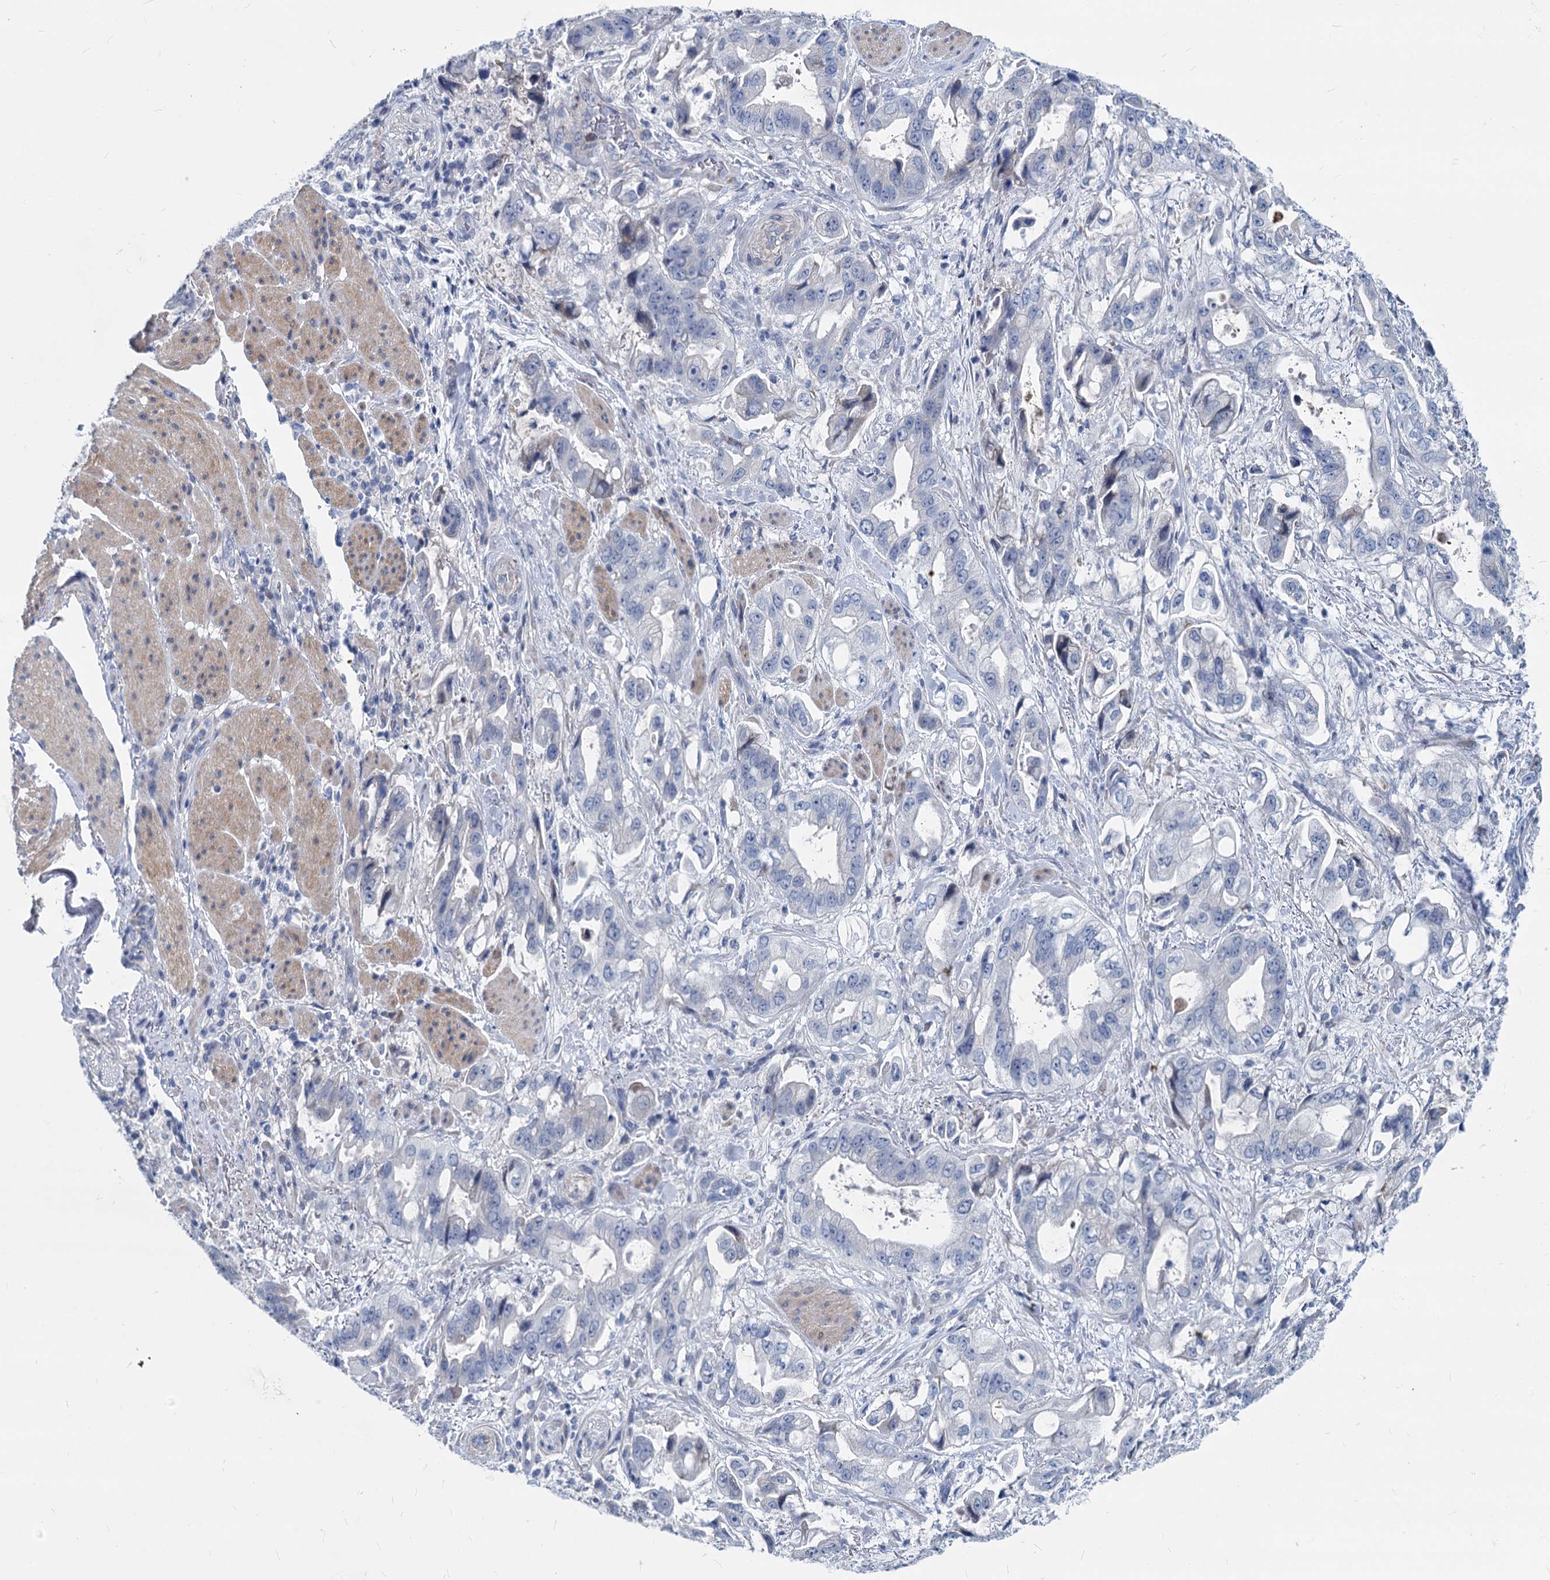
{"staining": {"intensity": "negative", "quantity": "none", "location": "none"}, "tissue": "stomach cancer", "cell_type": "Tumor cells", "image_type": "cancer", "snomed": [{"axis": "morphology", "description": "Adenocarcinoma, NOS"}, {"axis": "topography", "description": "Stomach"}], "caption": "Adenocarcinoma (stomach) stained for a protein using immunohistochemistry shows no expression tumor cells.", "gene": "GSTM3", "patient": {"sex": "male", "age": 62}}